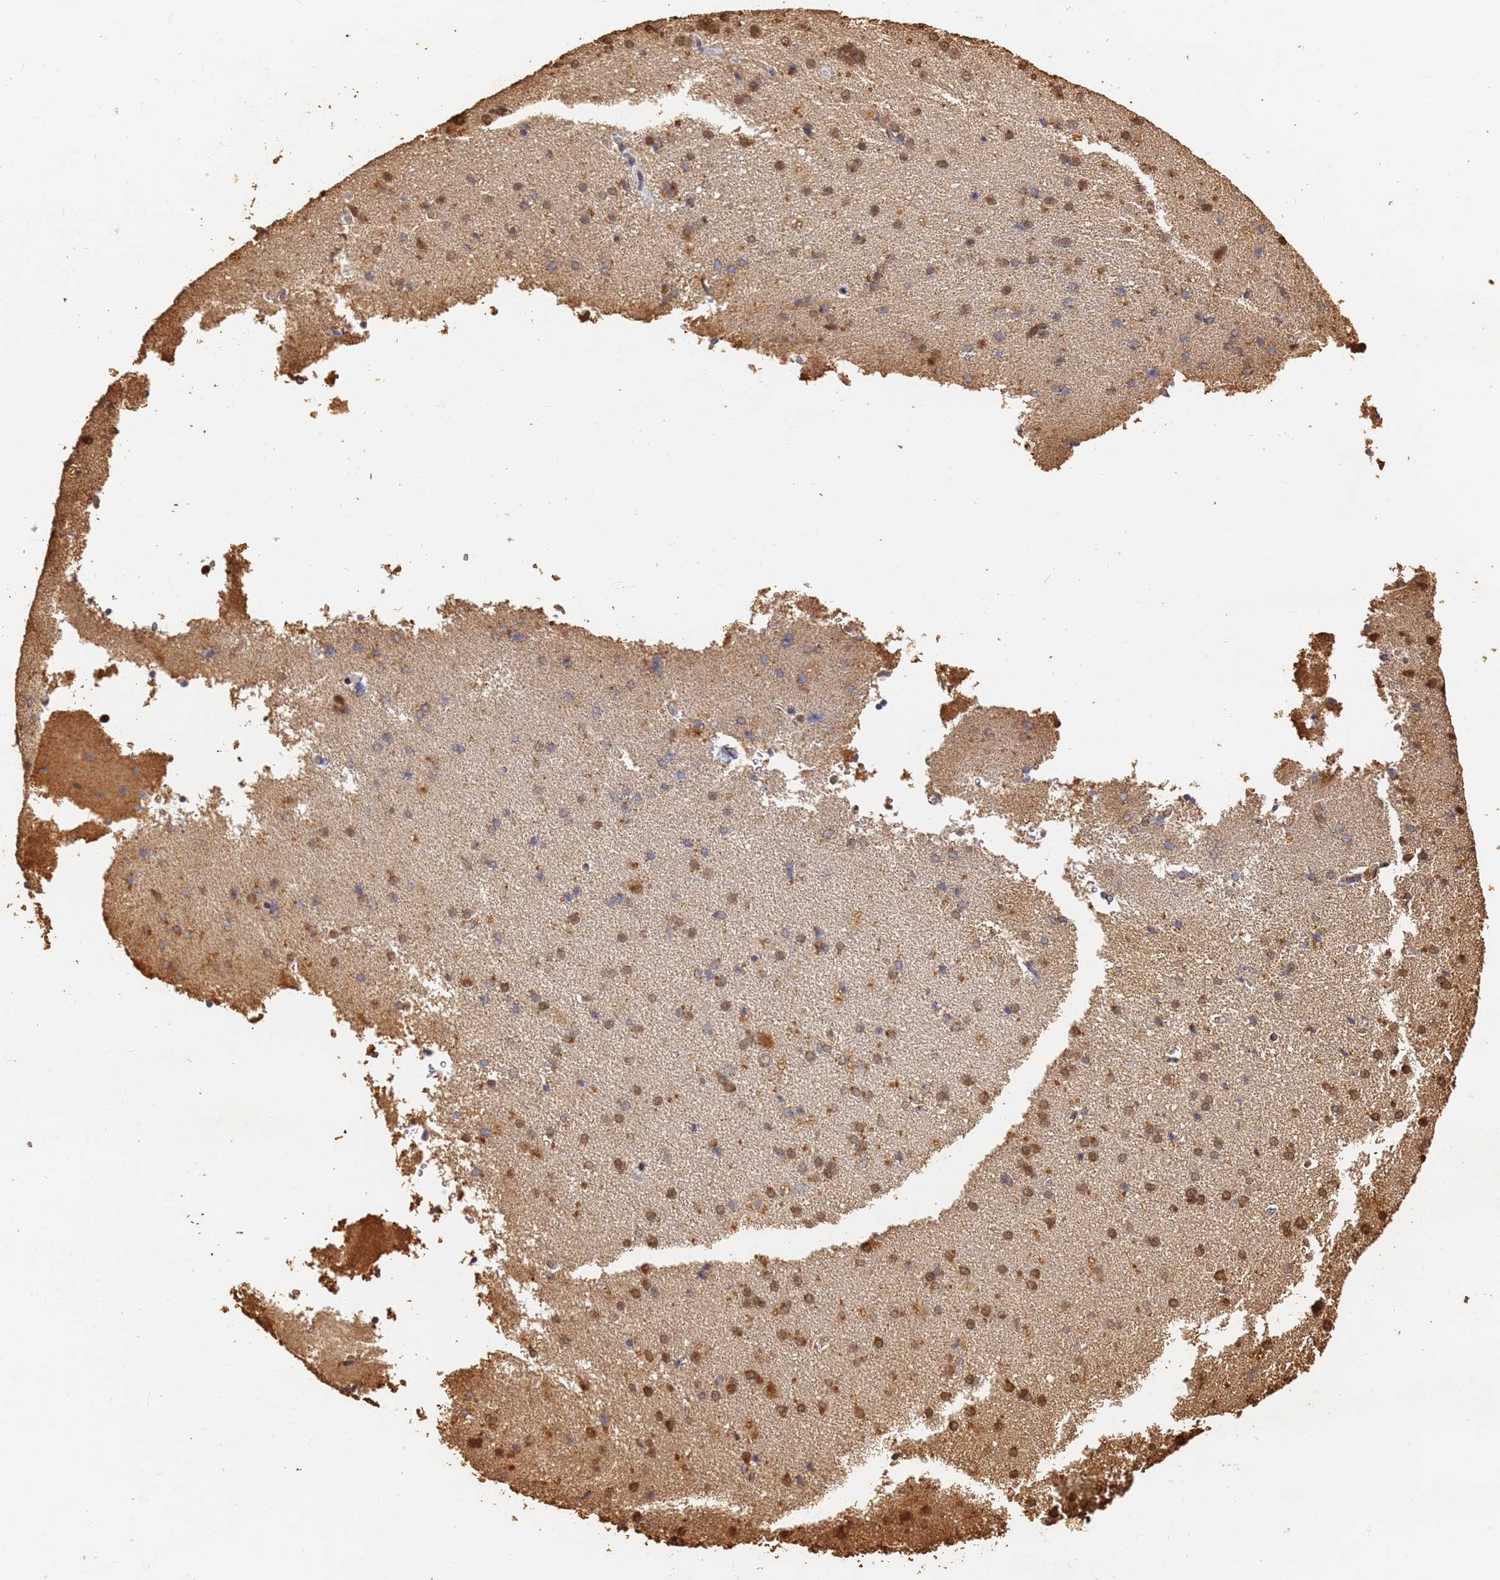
{"staining": {"intensity": "weak", "quantity": "25%-75%", "location": "cytoplasmic/membranous"}, "tissue": "cerebral cortex", "cell_type": "Endothelial cells", "image_type": "normal", "snomed": [{"axis": "morphology", "description": "Normal tissue, NOS"}, {"axis": "topography", "description": "Cerebral cortex"}], "caption": "Brown immunohistochemical staining in benign human cerebral cortex reveals weak cytoplasmic/membranous positivity in about 25%-75% of endothelial cells. (DAB (3,3'-diaminobenzidine) IHC with brightfield microscopy, high magnification).", "gene": "JAK2", "patient": {"sex": "male", "age": 62}}